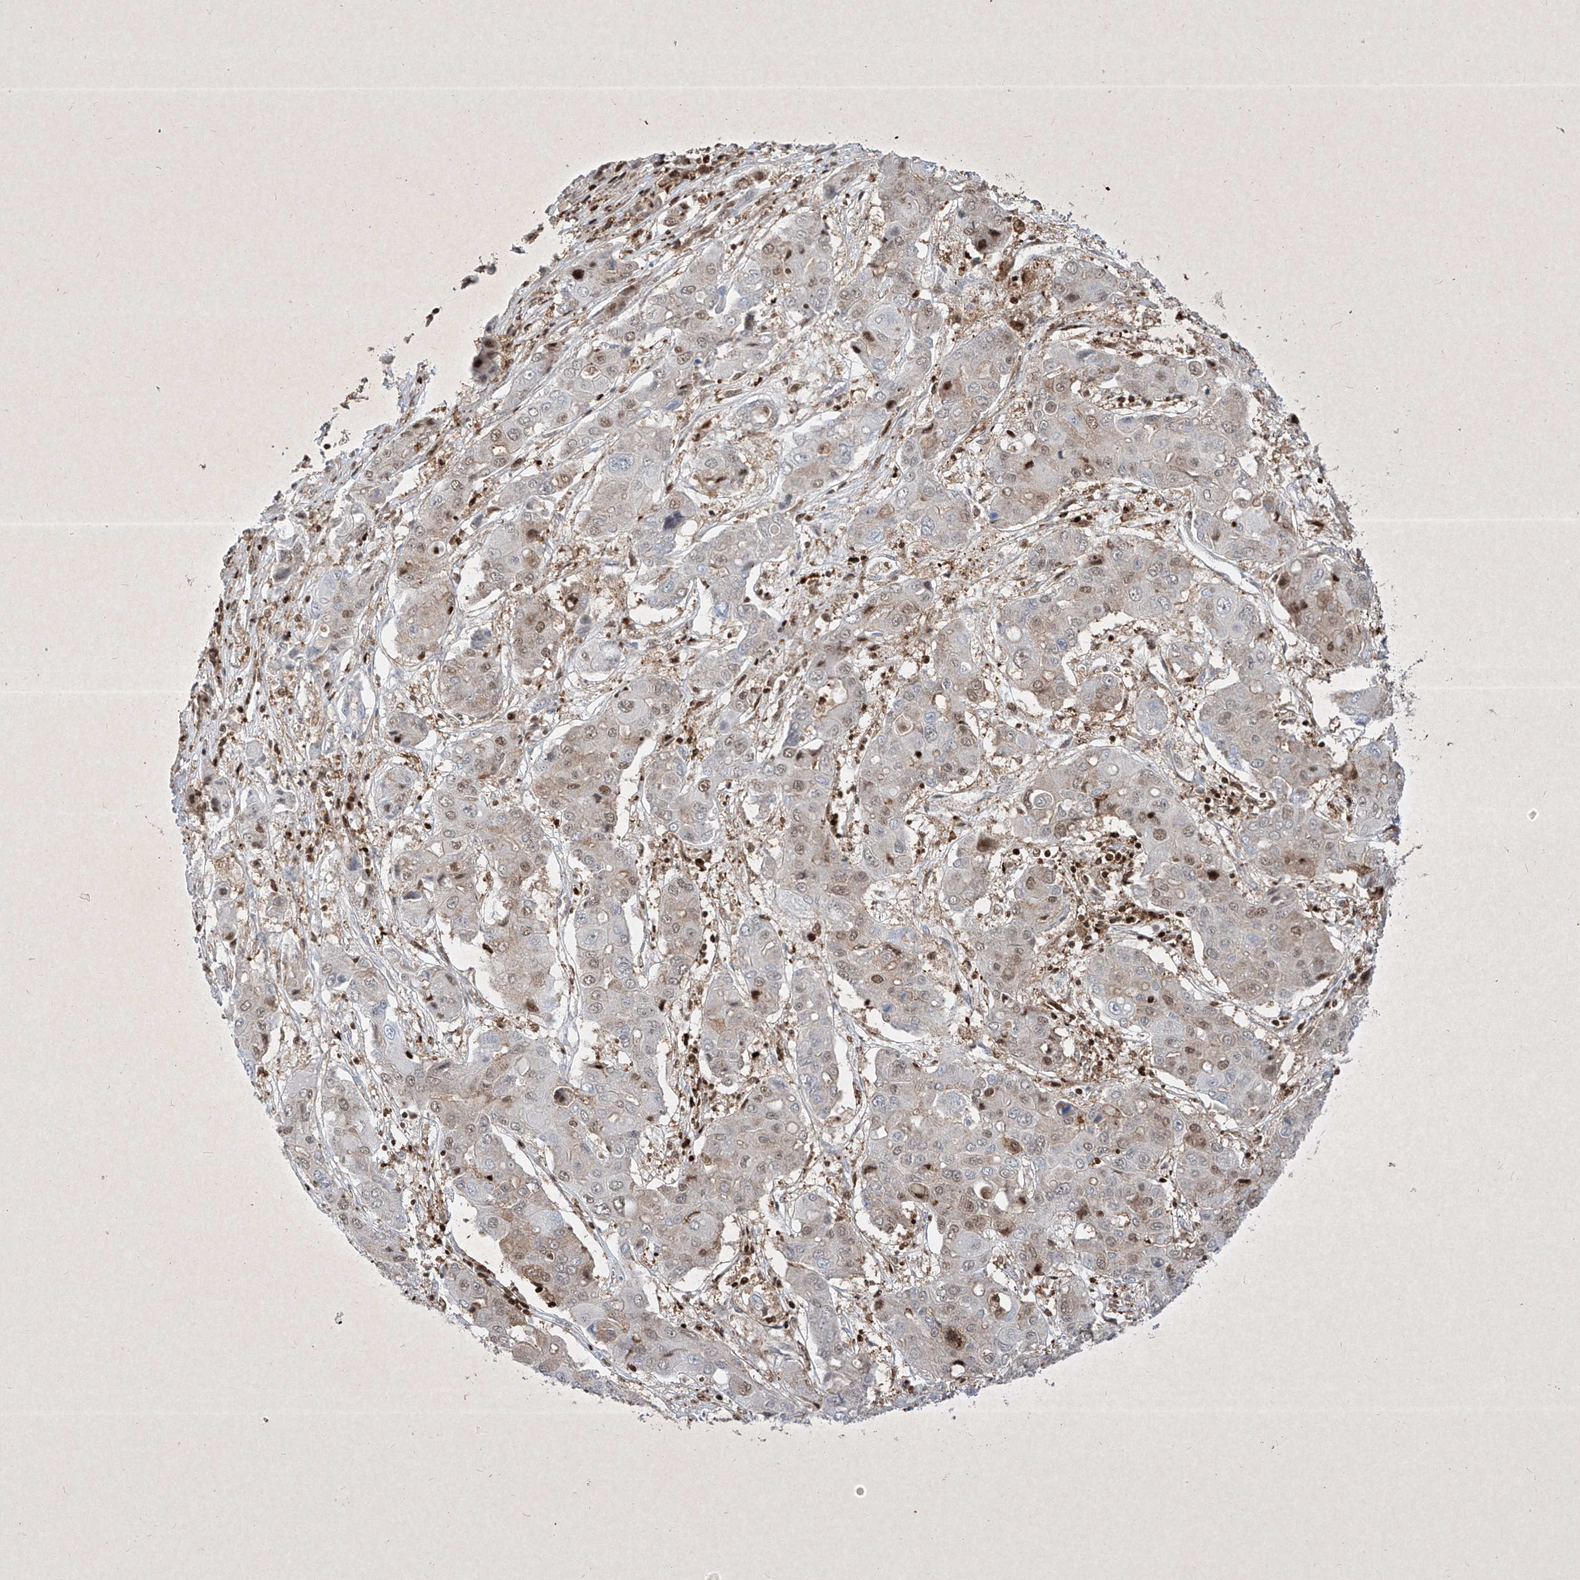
{"staining": {"intensity": "moderate", "quantity": "25%-75%", "location": "cytoplasmic/membranous,nuclear"}, "tissue": "liver cancer", "cell_type": "Tumor cells", "image_type": "cancer", "snomed": [{"axis": "morphology", "description": "Cholangiocarcinoma"}, {"axis": "topography", "description": "Liver"}], "caption": "This is an image of immunohistochemistry staining of liver cancer, which shows moderate staining in the cytoplasmic/membranous and nuclear of tumor cells.", "gene": "PSMB10", "patient": {"sex": "male", "age": 67}}